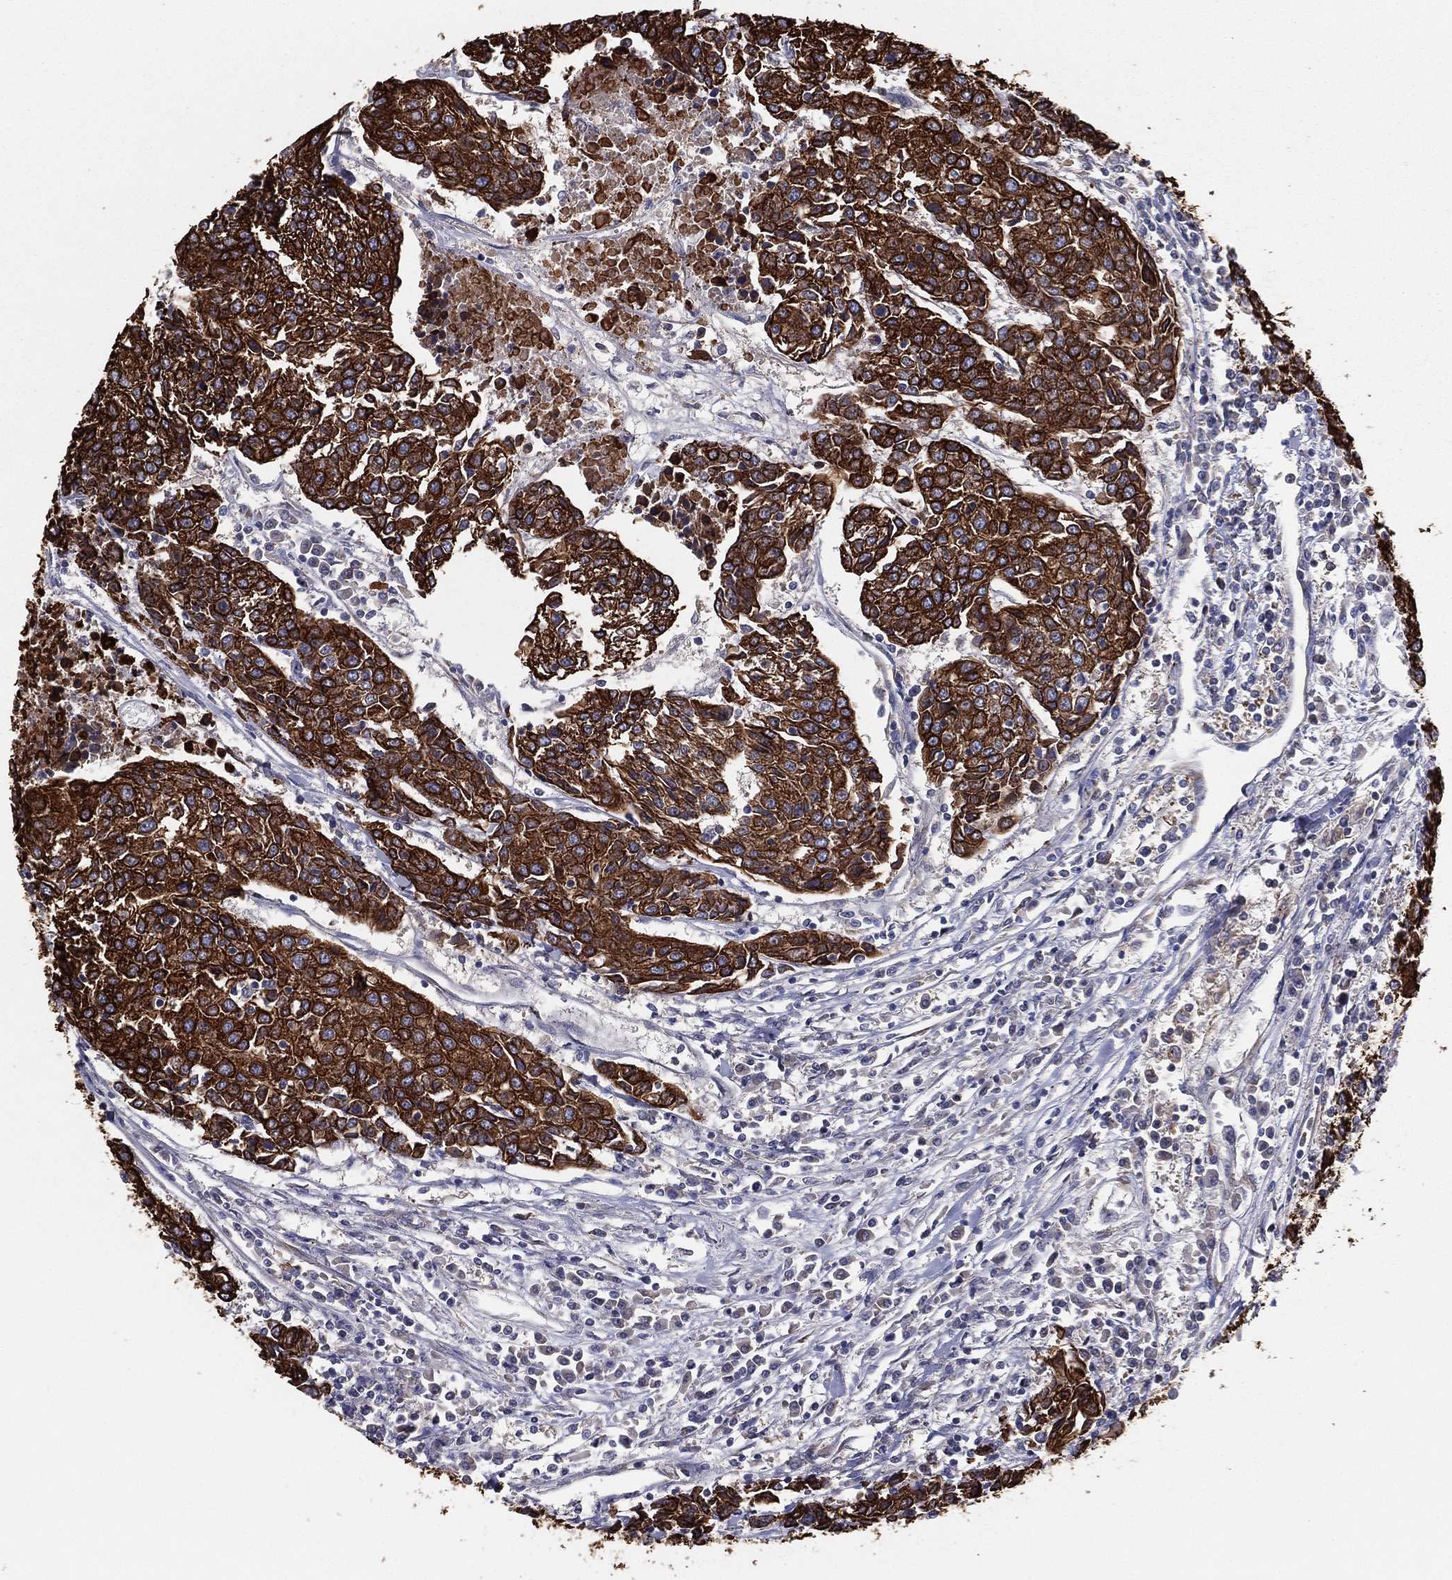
{"staining": {"intensity": "strong", "quantity": ">75%", "location": "cytoplasmic/membranous"}, "tissue": "urothelial cancer", "cell_type": "Tumor cells", "image_type": "cancer", "snomed": [{"axis": "morphology", "description": "Urothelial carcinoma, High grade"}, {"axis": "topography", "description": "Urinary bladder"}], "caption": "Immunohistochemical staining of urothelial carcinoma (high-grade) exhibits strong cytoplasmic/membranous protein positivity in about >75% of tumor cells. (DAB (3,3'-diaminobenzidine) IHC with brightfield microscopy, high magnification).", "gene": "EIF2B5", "patient": {"sex": "female", "age": 85}}